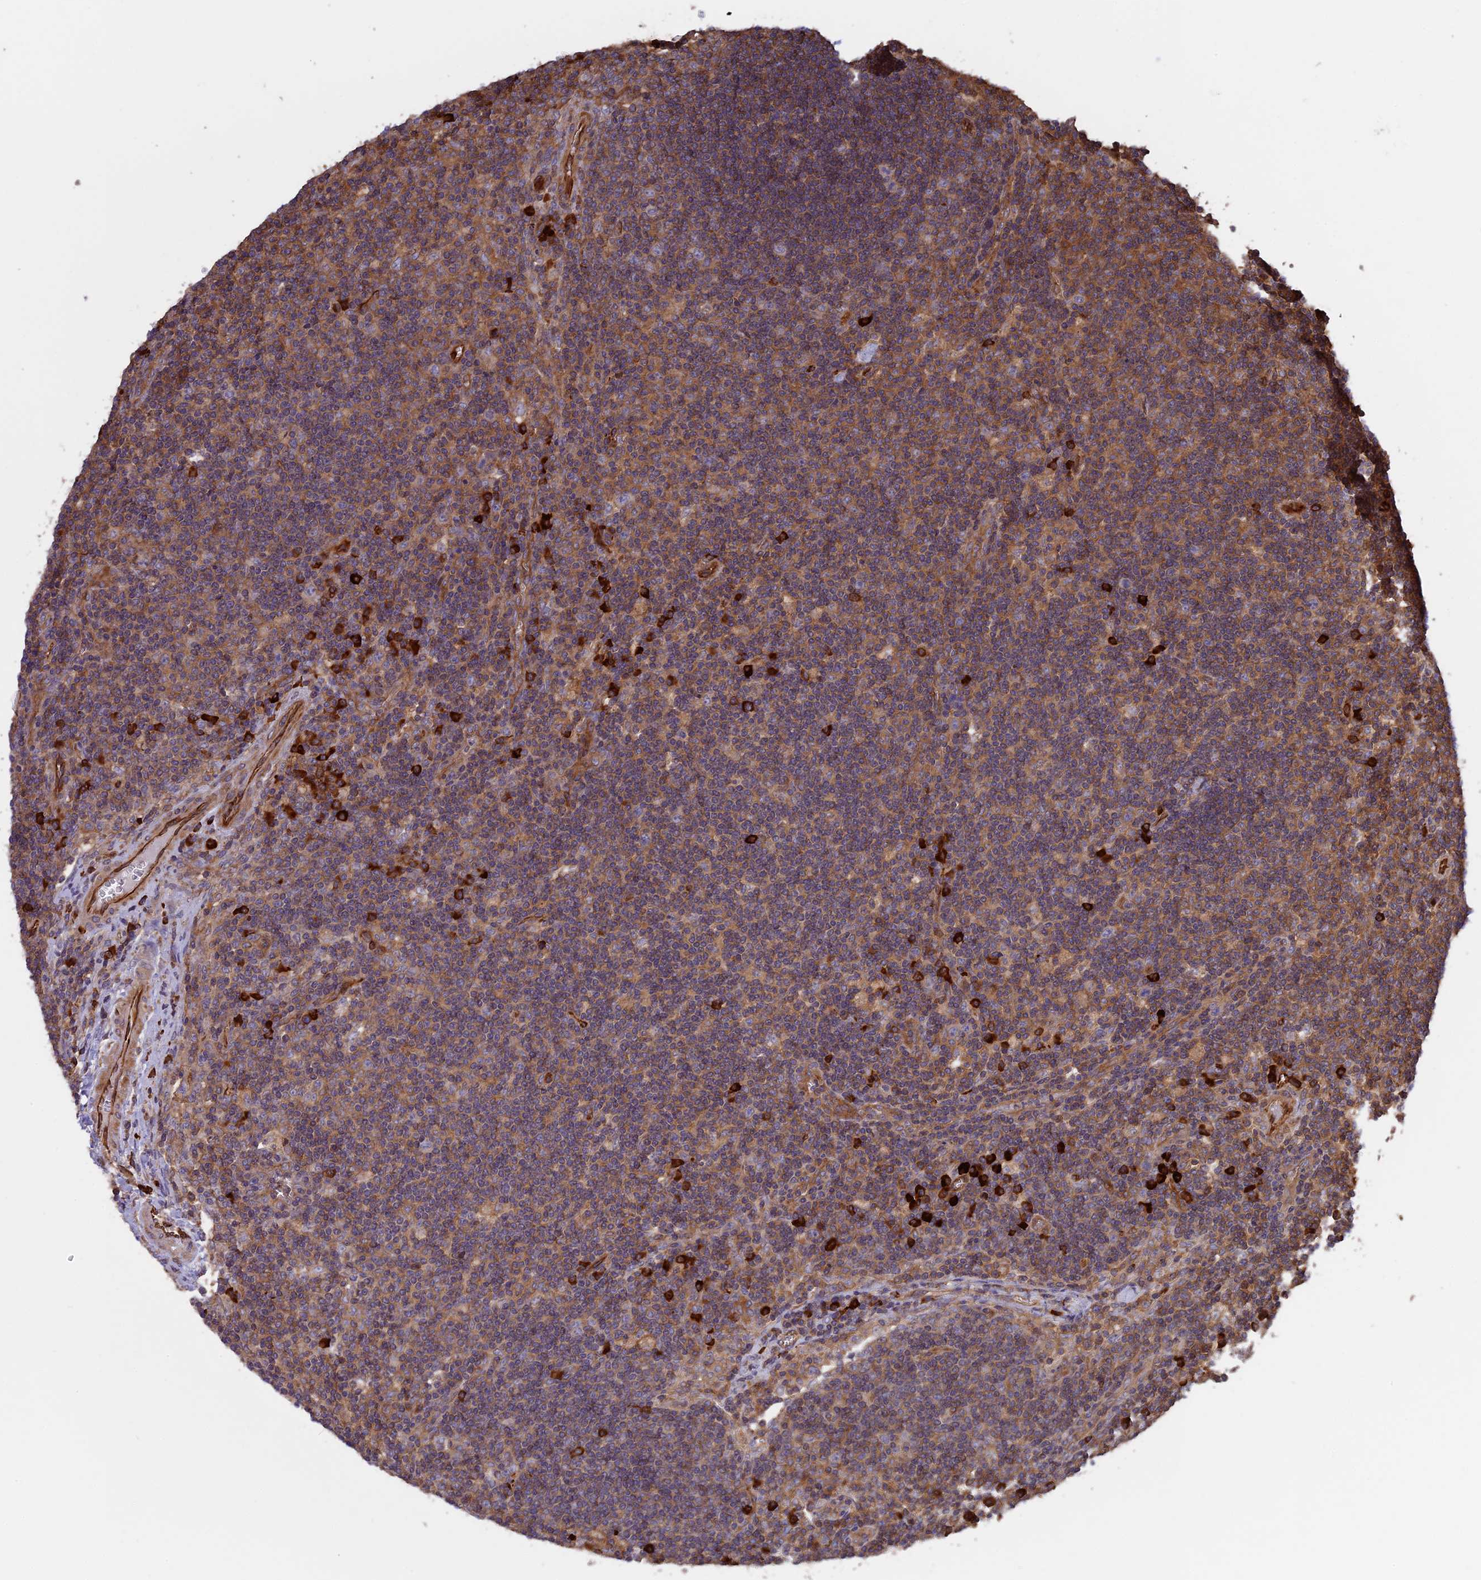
{"staining": {"intensity": "strong", "quantity": "<25%", "location": "cytoplasmic/membranous"}, "tissue": "lymph node", "cell_type": "Germinal center cells", "image_type": "normal", "snomed": [{"axis": "morphology", "description": "Normal tissue, NOS"}, {"axis": "topography", "description": "Lymph node"}], "caption": "Normal lymph node was stained to show a protein in brown. There is medium levels of strong cytoplasmic/membranous expression in about <25% of germinal center cells.", "gene": "GAS8", "patient": {"sex": "male", "age": 58}}